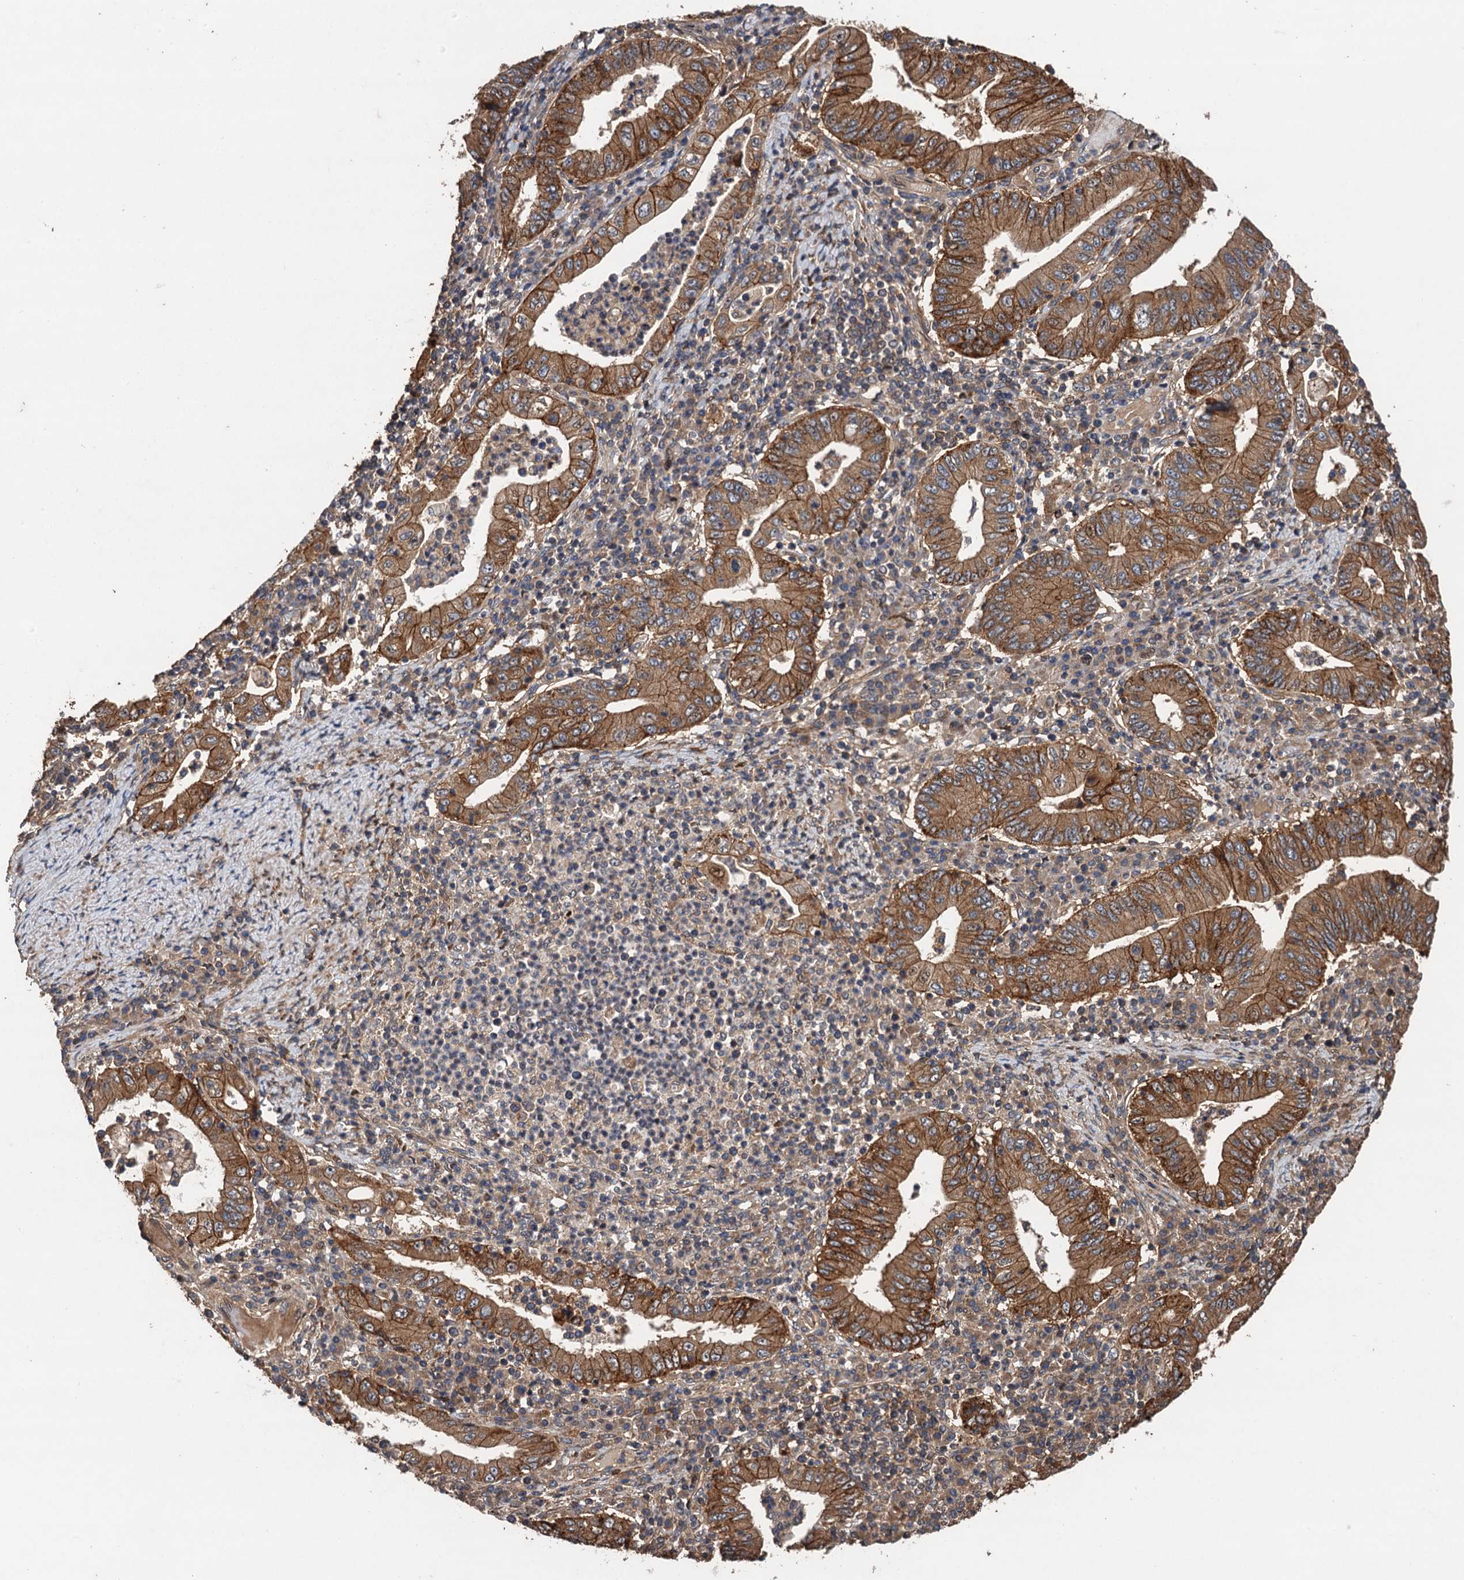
{"staining": {"intensity": "moderate", "quantity": ">75%", "location": "cytoplasmic/membranous"}, "tissue": "stomach cancer", "cell_type": "Tumor cells", "image_type": "cancer", "snomed": [{"axis": "morphology", "description": "Normal tissue, NOS"}, {"axis": "morphology", "description": "Adenocarcinoma, NOS"}, {"axis": "topography", "description": "Esophagus"}, {"axis": "topography", "description": "Stomach, upper"}, {"axis": "topography", "description": "Peripheral nerve tissue"}], "caption": "Moderate cytoplasmic/membranous protein expression is present in approximately >75% of tumor cells in stomach cancer. The staining was performed using DAB (3,3'-diaminobenzidine) to visualize the protein expression in brown, while the nuclei were stained in blue with hematoxylin (Magnification: 20x).", "gene": "TMEM39B", "patient": {"sex": "male", "age": 62}}